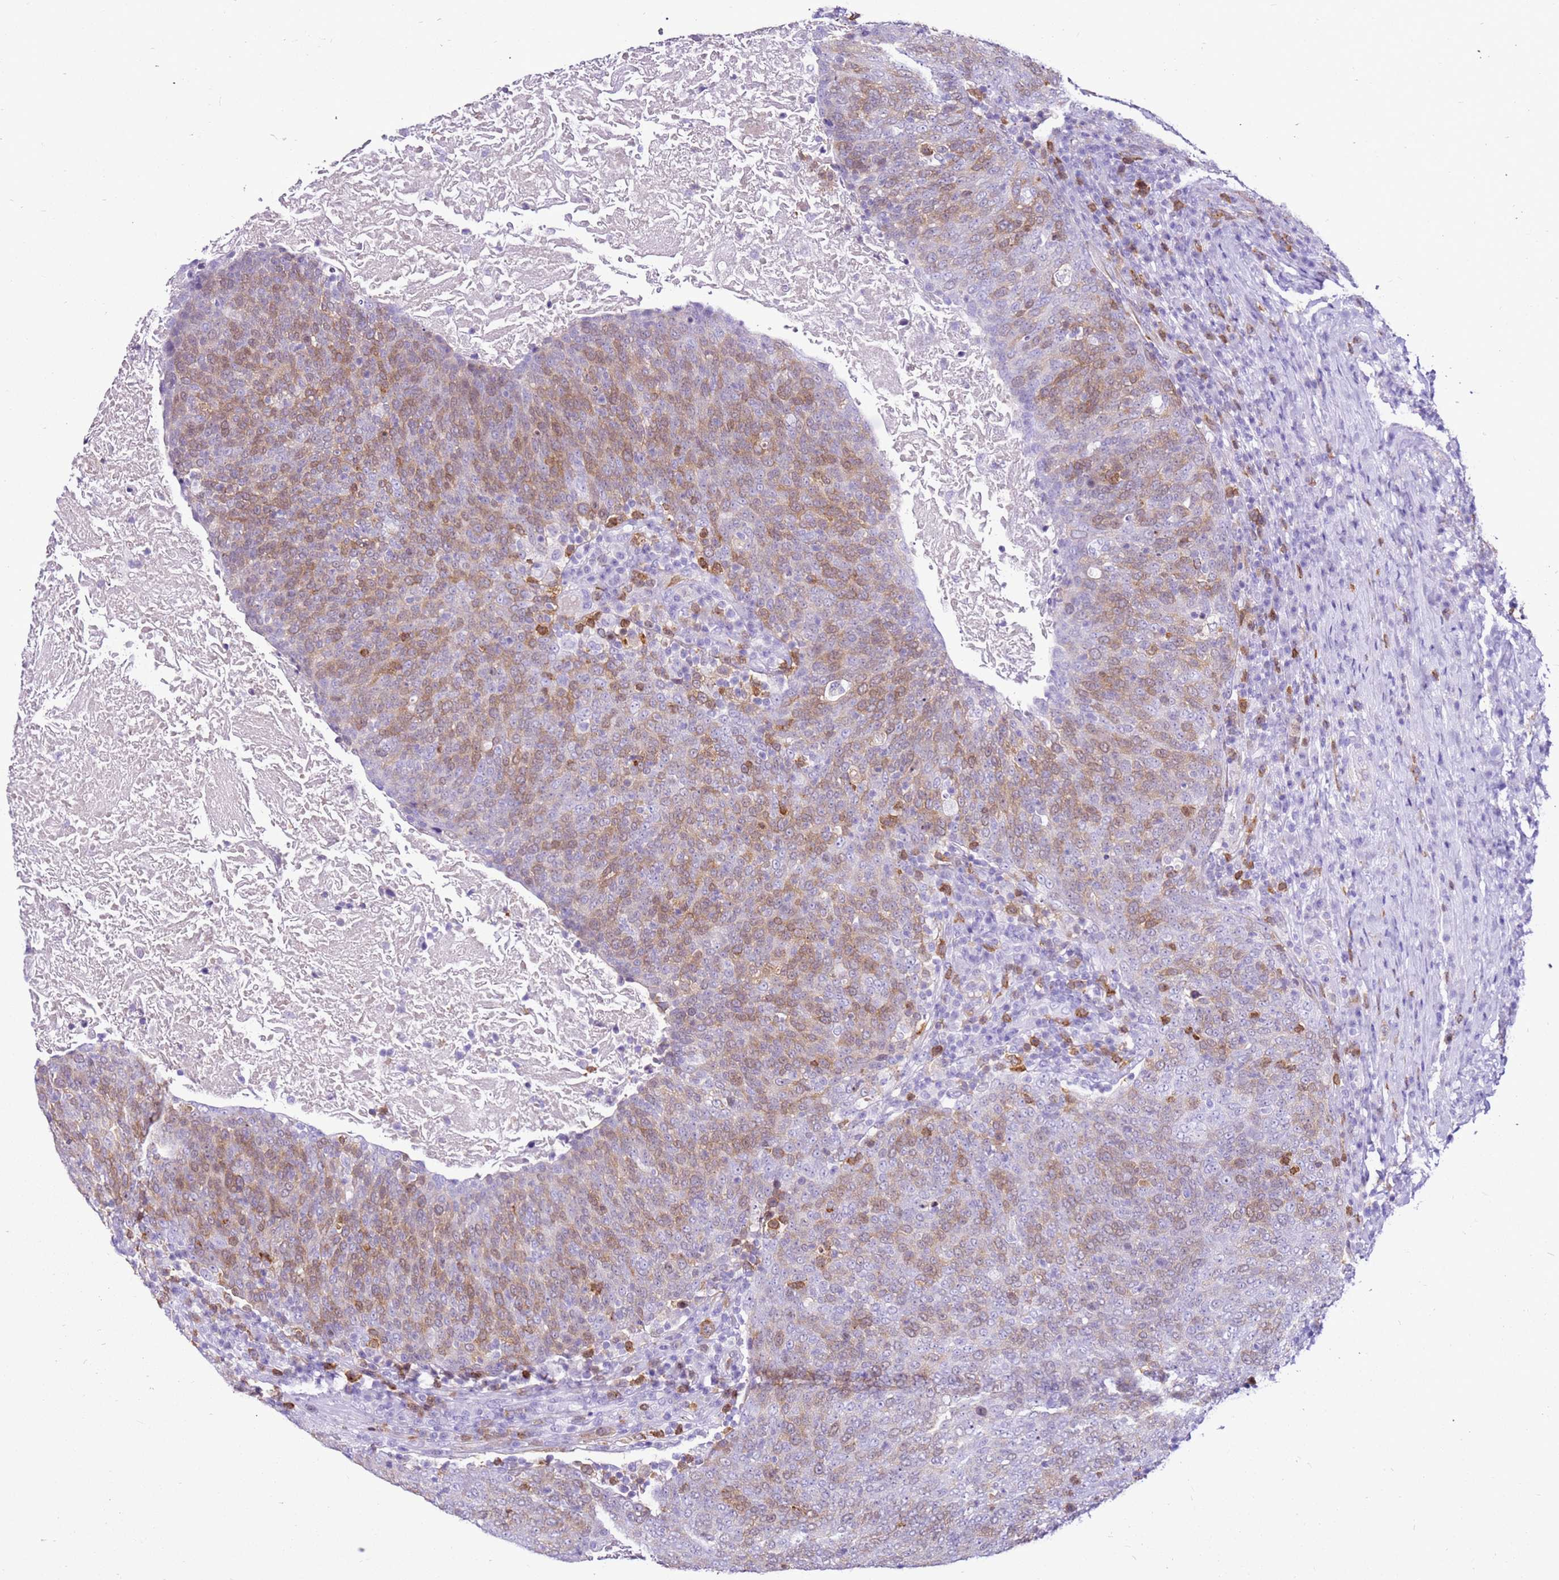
{"staining": {"intensity": "moderate", "quantity": "25%-75%", "location": "cytoplasmic/membranous"}, "tissue": "head and neck cancer", "cell_type": "Tumor cells", "image_type": "cancer", "snomed": [{"axis": "morphology", "description": "Squamous cell carcinoma, NOS"}, {"axis": "morphology", "description": "Squamous cell carcinoma, metastatic, NOS"}, {"axis": "topography", "description": "Lymph node"}, {"axis": "topography", "description": "Head-Neck"}], "caption": "Head and neck cancer (metastatic squamous cell carcinoma) stained with a protein marker displays moderate staining in tumor cells.", "gene": "SPC25", "patient": {"sex": "male", "age": 62}}